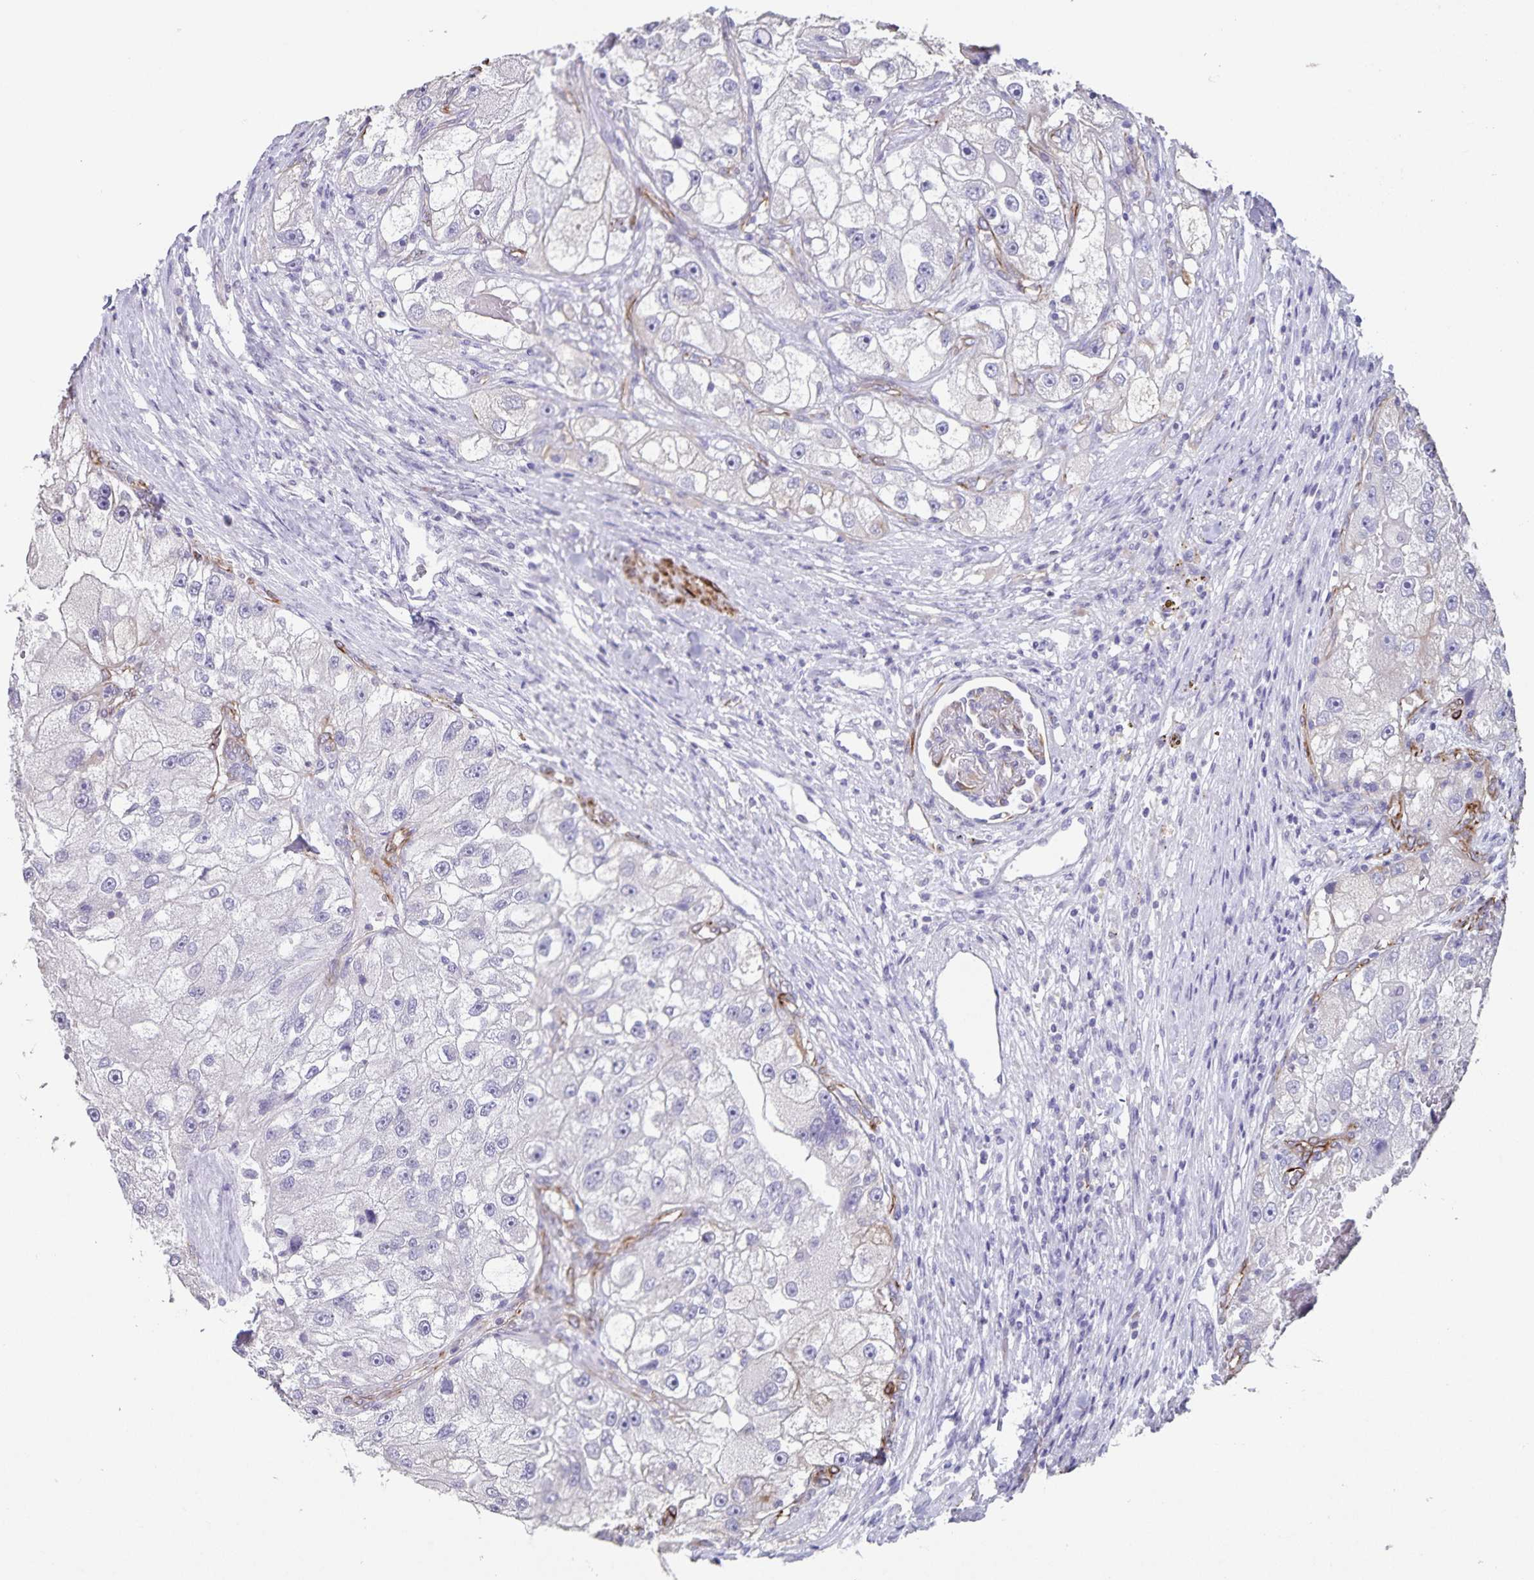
{"staining": {"intensity": "negative", "quantity": "none", "location": "none"}, "tissue": "renal cancer", "cell_type": "Tumor cells", "image_type": "cancer", "snomed": [{"axis": "morphology", "description": "Adenocarcinoma, NOS"}, {"axis": "topography", "description": "Kidney"}], "caption": "Tumor cells are negative for protein expression in human renal cancer. (Immunohistochemistry, brightfield microscopy, high magnification).", "gene": "SYNM", "patient": {"sex": "male", "age": 63}}